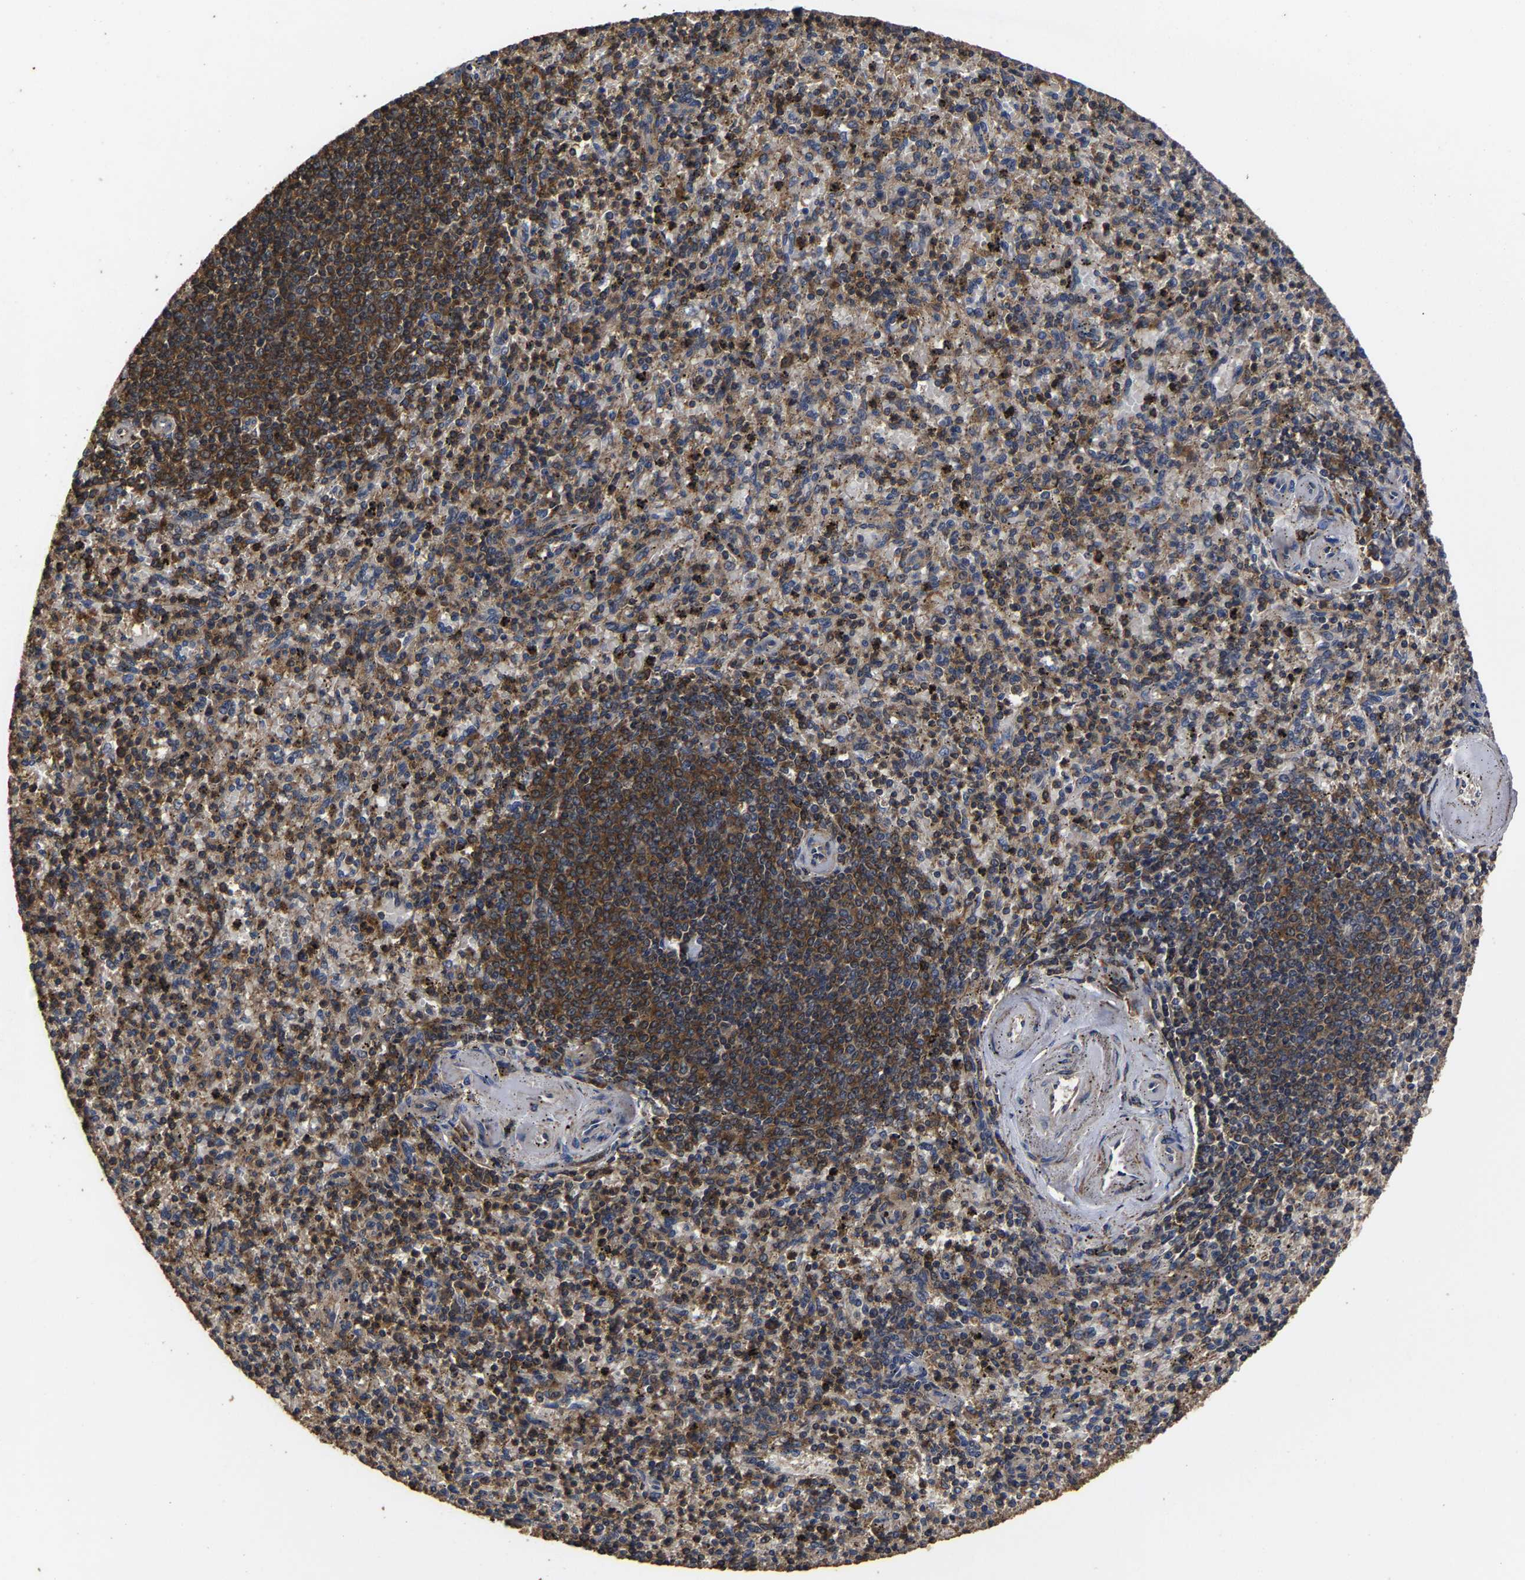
{"staining": {"intensity": "moderate", "quantity": ">75%", "location": "cytoplasmic/membranous"}, "tissue": "spleen", "cell_type": "Cells in red pulp", "image_type": "normal", "snomed": [{"axis": "morphology", "description": "Normal tissue, NOS"}, {"axis": "topography", "description": "Spleen"}], "caption": "Immunohistochemical staining of benign spleen reveals >75% levels of moderate cytoplasmic/membranous protein expression in approximately >75% of cells in red pulp. The staining is performed using DAB brown chromogen to label protein expression. The nuclei are counter-stained blue using hematoxylin.", "gene": "ITCH", "patient": {"sex": "male", "age": 72}}